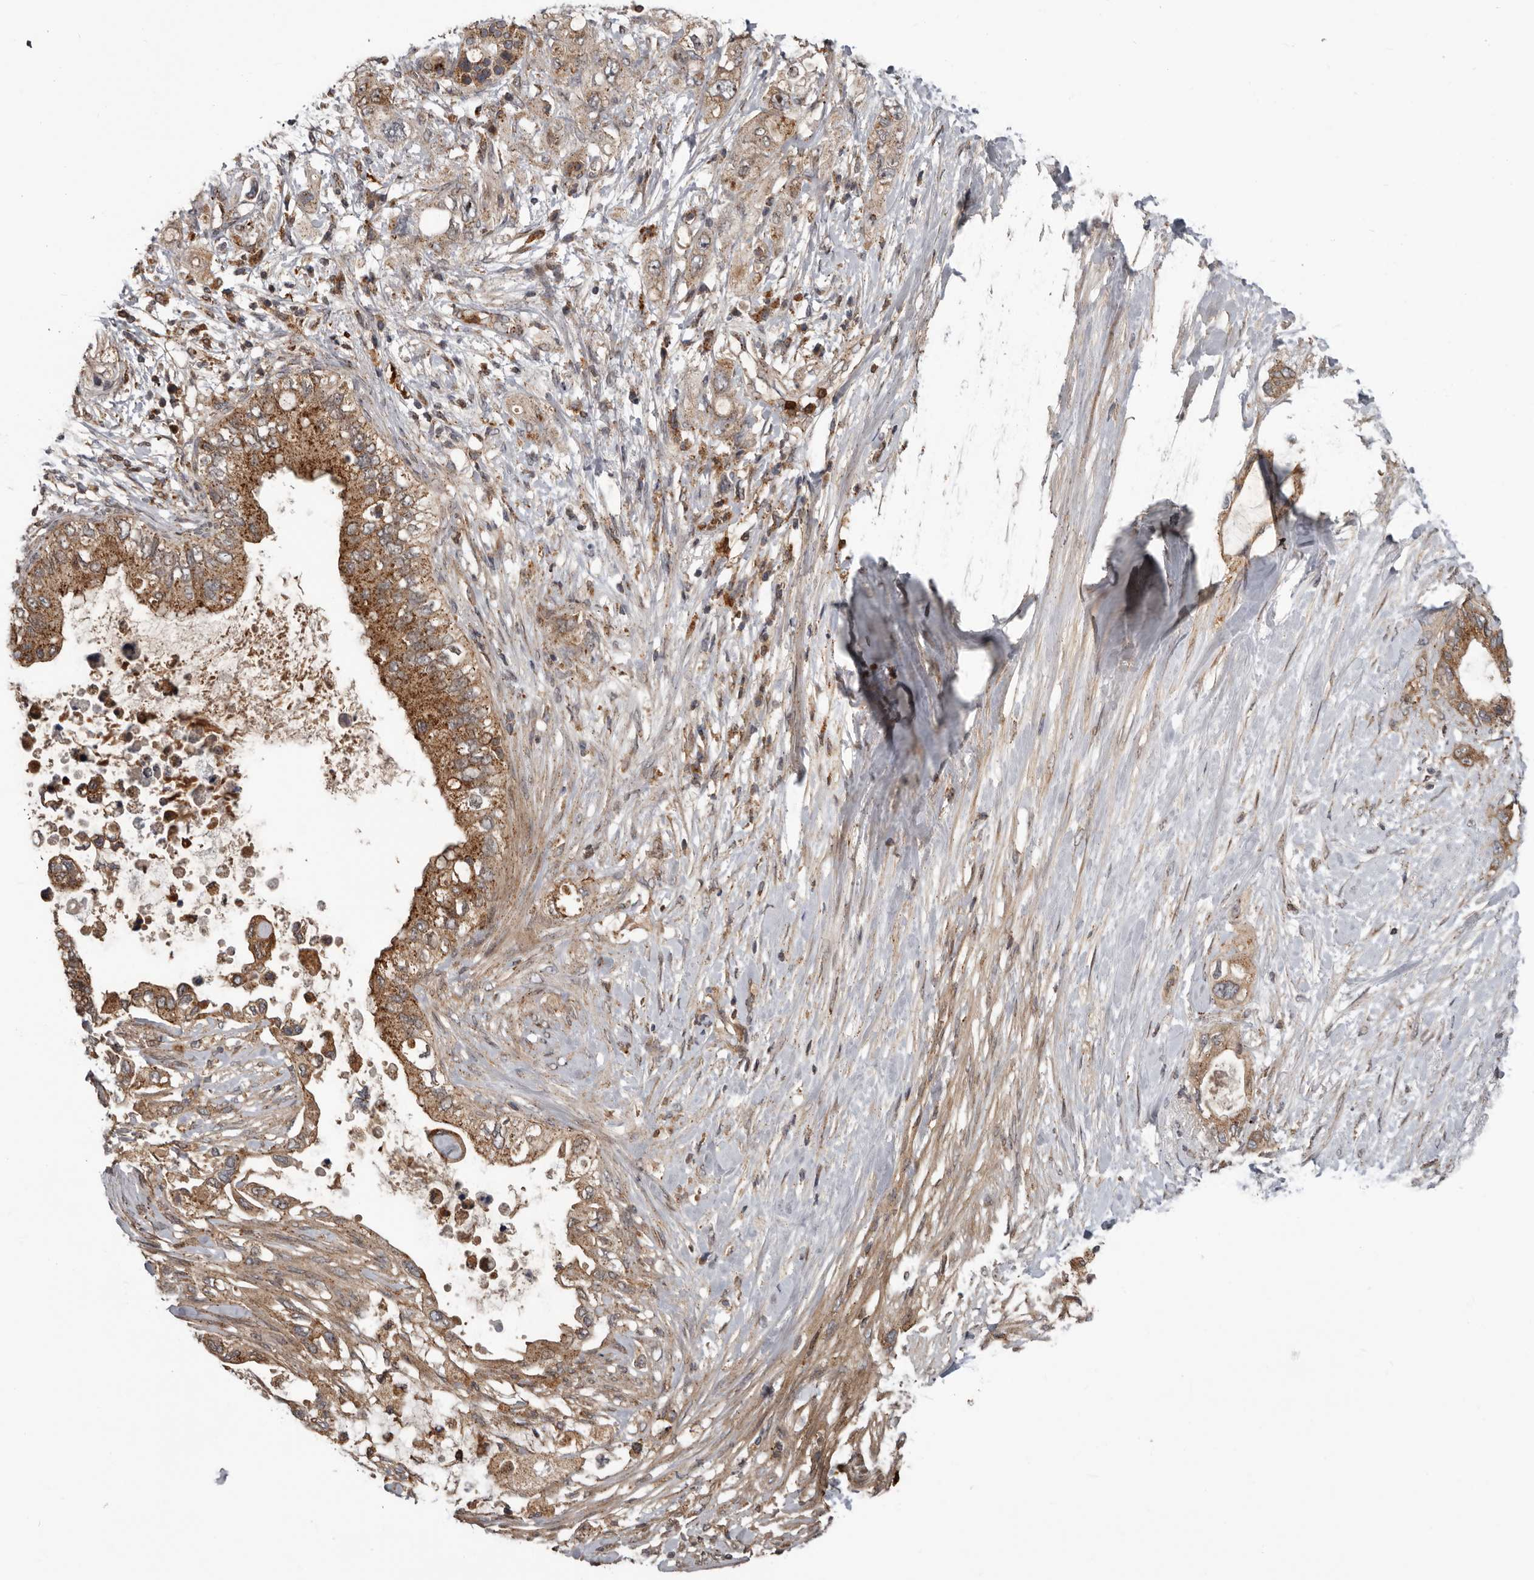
{"staining": {"intensity": "moderate", "quantity": ">75%", "location": "cytoplasmic/membranous"}, "tissue": "pancreatic cancer", "cell_type": "Tumor cells", "image_type": "cancer", "snomed": [{"axis": "morphology", "description": "Adenocarcinoma, NOS"}, {"axis": "topography", "description": "Pancreas"}], "caption": "Brown immunohistochemical staining in pancreatic adenocarcinoma demonstrates moderate cytoplasmic/membranous expression in approximately >75% of tumor cells.", "gene": "FGFR4", "patient": {"sex": "female", "age": 56}}